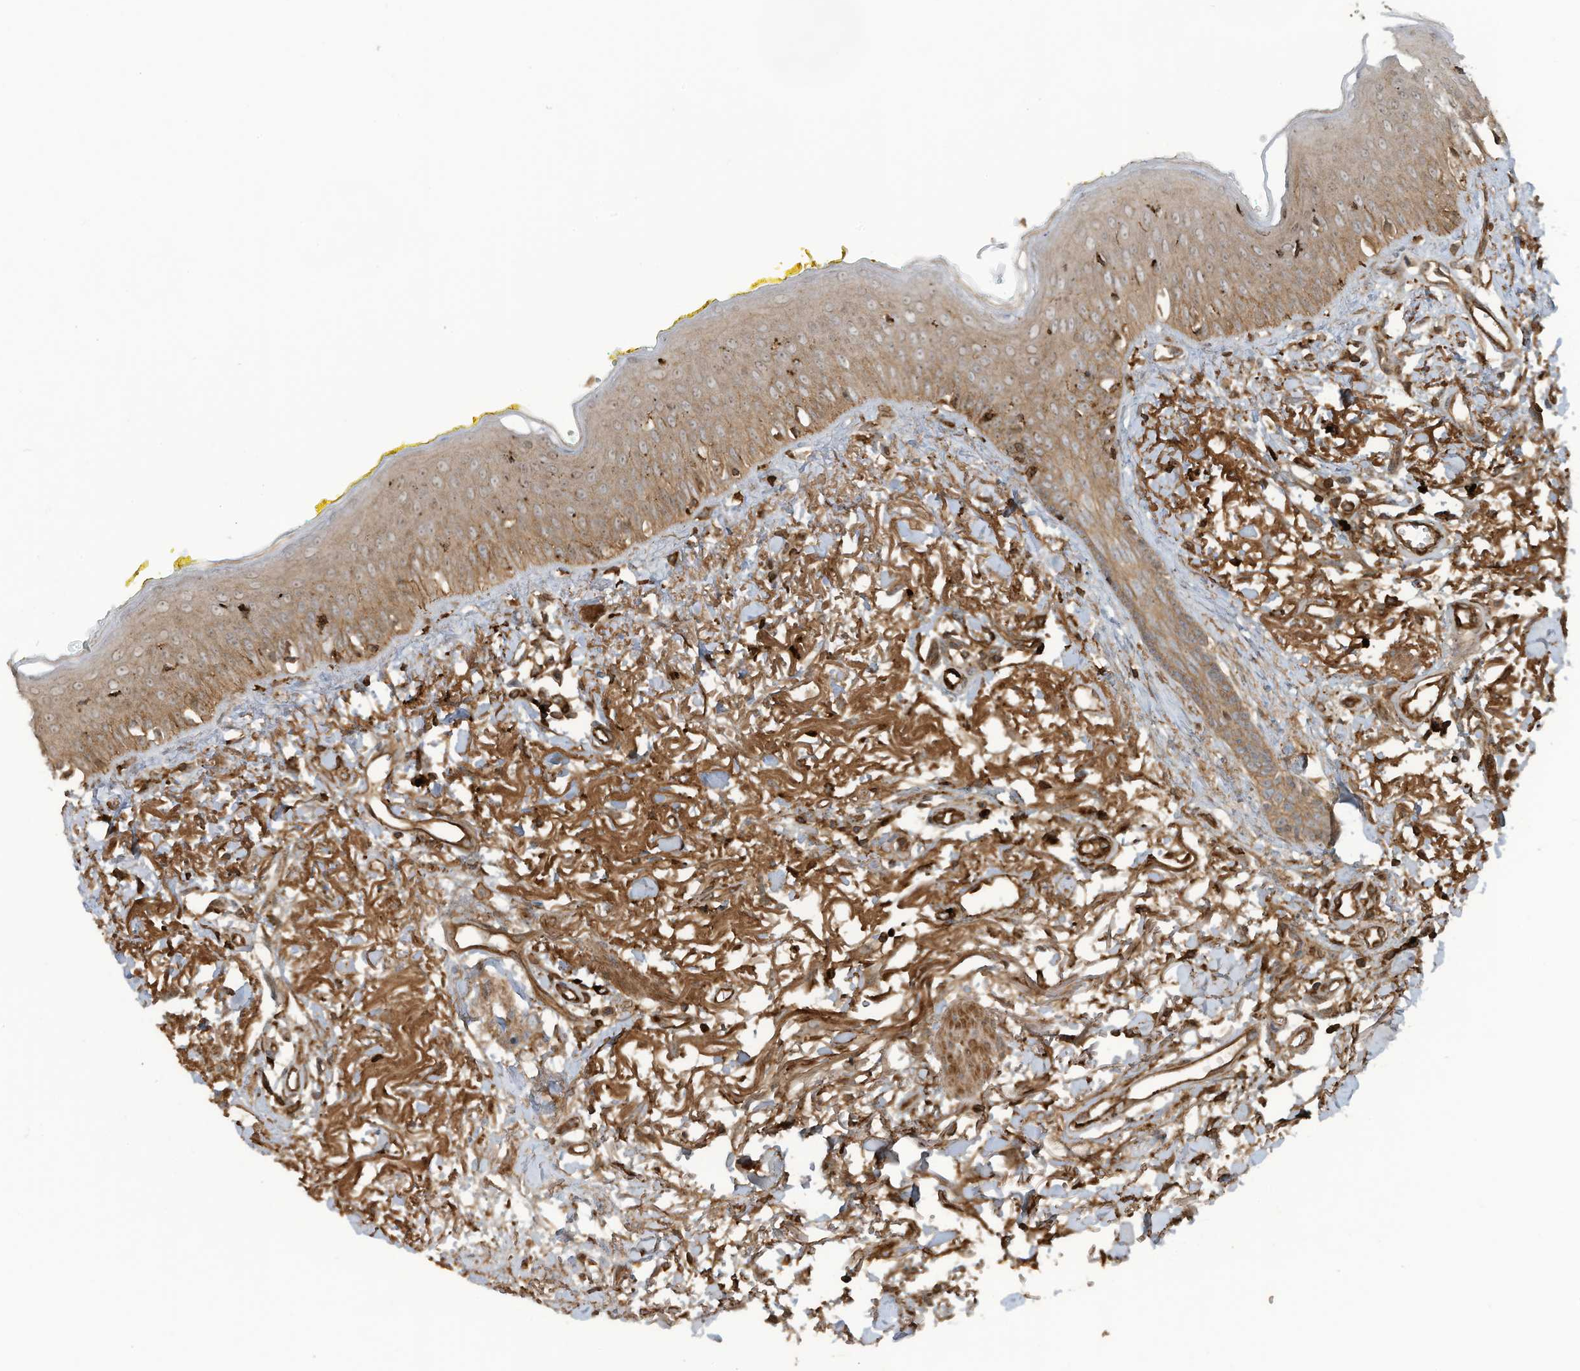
{"staining": {"intensity": "moderate", "quantity": "25%-75%", "location": "cytoplasmic/membranous"}, "tissue": "oral mucosa", "cell_type": "Squamous epithelial cells", "image_type": "normal", "snomed": [{"axis": "morphology", "description": "Normal tissue, NOS"}, {"axis": "topography", "description": "Oral tissue"}], "caption": "Brown immunohistochemical staining in benign human oral mucosa reveals moderate cytoplasmic/membranous expression in approximately 25%-75% of squamous epithelial cells.", "gene": "DDIT4", "patient": {"sex": "female", "age": 70}}